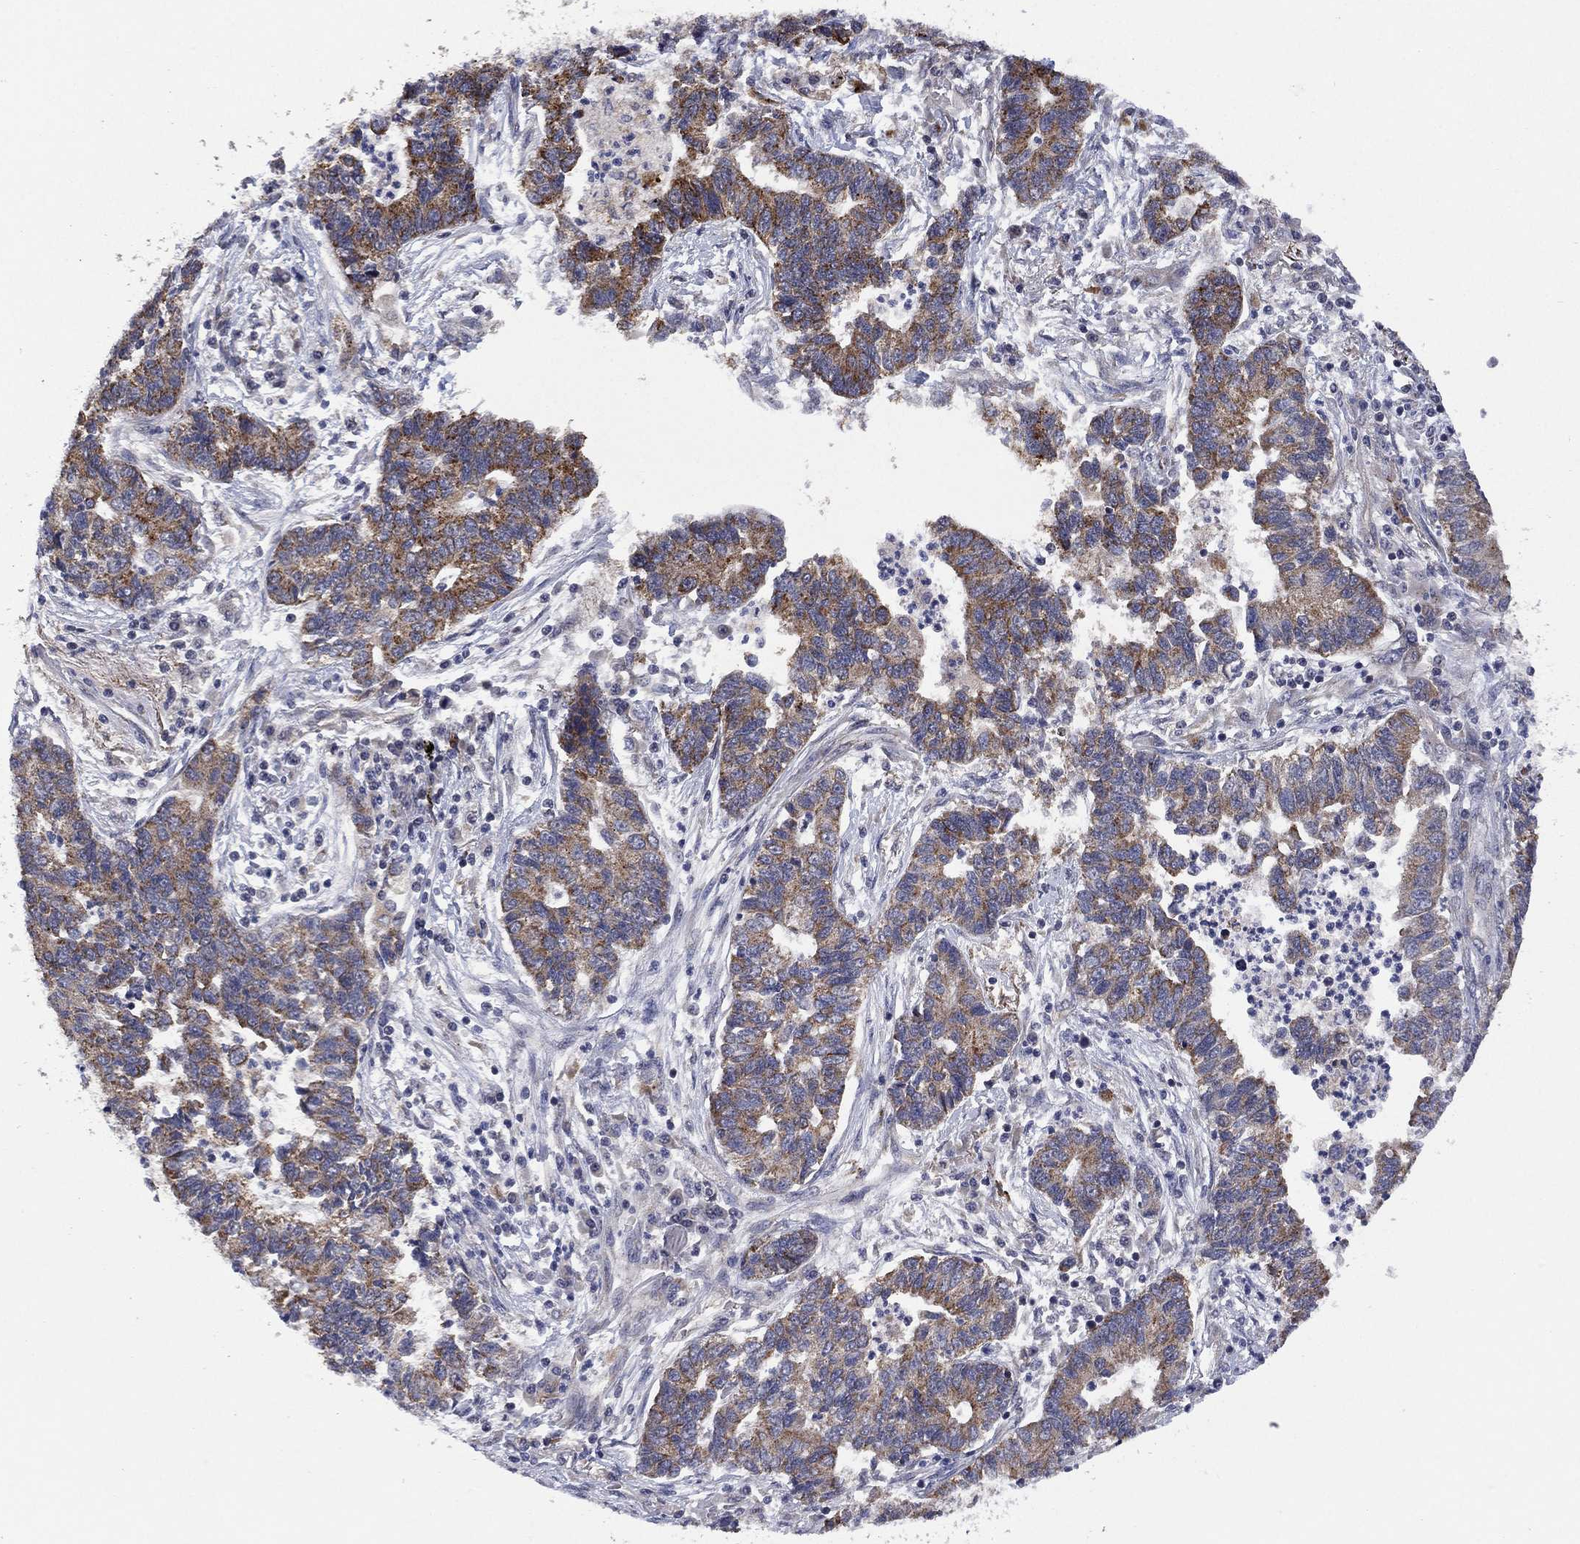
{"staining": {"intensity": "moderate", "quantity": "25%-75%", "location": "cytoplasmic/membranous"}, "tissue": "lung cancer", "cell_type": "Tumor cells", "image_type": "cancer", "snomed": [{"axis": "morphology", "description": "Adenocarcinoma, NOS"}, {"axis": "topography", "description": "Lung"}], "caption": "Immunohistochemical staining of lung cancer (adenocarcinoma) exhibits moderate cytoplasmic/membranous protein positivity in approximately 25%-75% of tumor cells.", "gene": "SELENOO", "patient": {"sex": "female", "age": 57}}